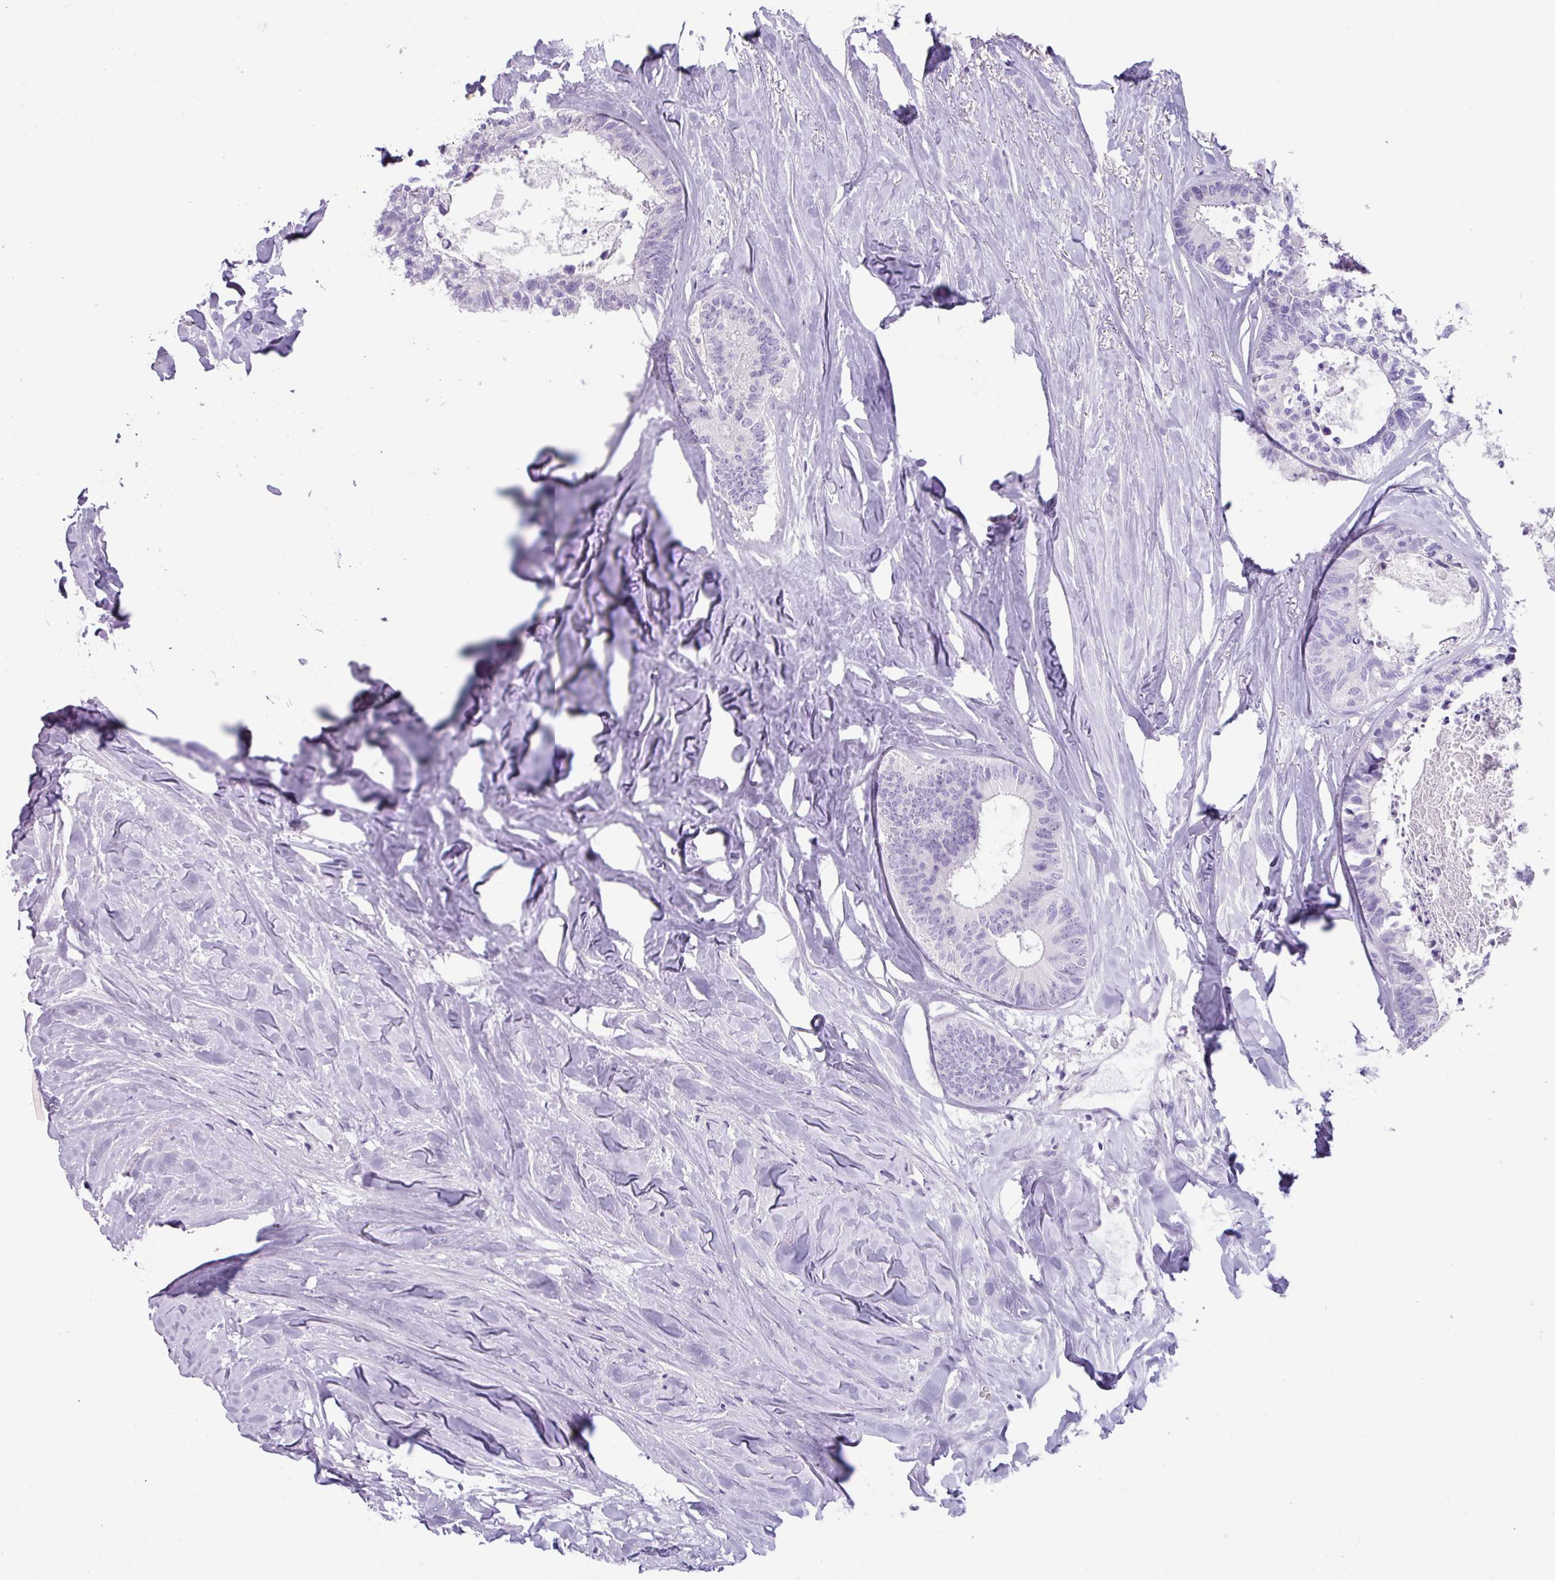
{"staining": {"intensity": "negative", "quantity": "none", "location": "none"}, "tissue": "colorectal cancer", "cell_type": "Tumor cells", "image_type": "cancer", "snomed": [{"axis": "morphology", "description": "Adenocarcinoma, NOS"}, {"axis": "topography", "description": "Colon"}, {"axis": "topography", "description": "Rectum"}], "caption": "High magnification brightfield microscopy of colorectal adenocarcinoma stained with DAB (brown) and counterstained with hematoxylin (blue): tumor cells show no significant staining.", "gene": "NCCRP1", "patient": {"sex": "male", "age": 57}}